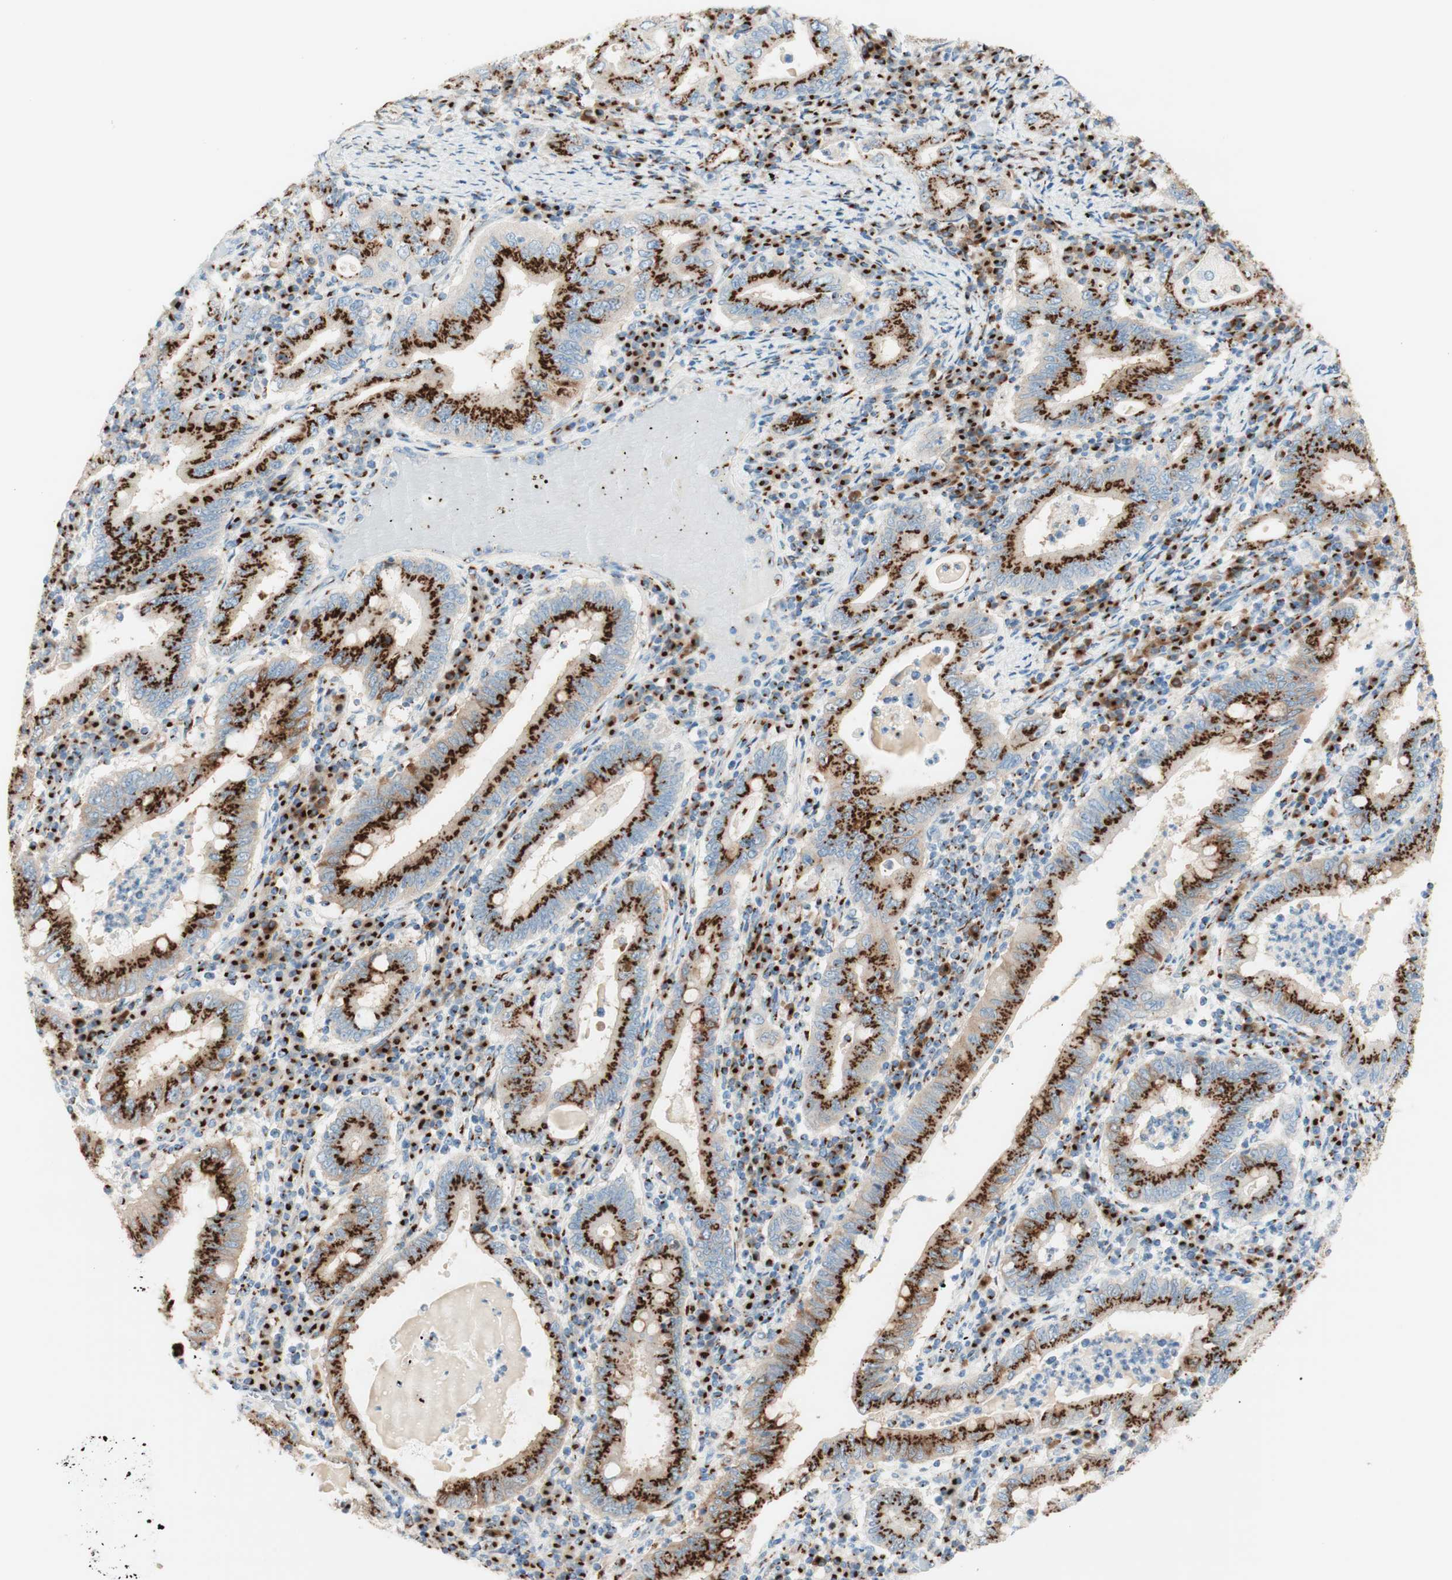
{"staining": {"intensity": "strong", "quantity": ">75%", "location": "cytoplasmic/membranous"}, "tissue": "stomach cancer", "cell_type": "Tumor cells", "image_type": "cancer", "snomed": [{"axis": "morphology", "description": "Normal tissue, NOS"}, {"axis": "morphology", "description": "Adenocarcinoma, NOS"}, {"axis": "topography", "description": "Esophagus"}, {"axis": "topography", "description": "Stomach, upper"}, {"axis": "topography", "description": "Peripheral nerve tissue"}], "caption": "The photomicrograph reveals immunohistochemical staining of adenocarcinoma (stomach). There is strong cytoplasmic/membranous staining is appreciated in approximately >75% of tumor cells. (DAB IHC with brightfield microscopy, high magnification).", "gene": "GOLGB1", "patient": {"sex": "male", "age": 62}}